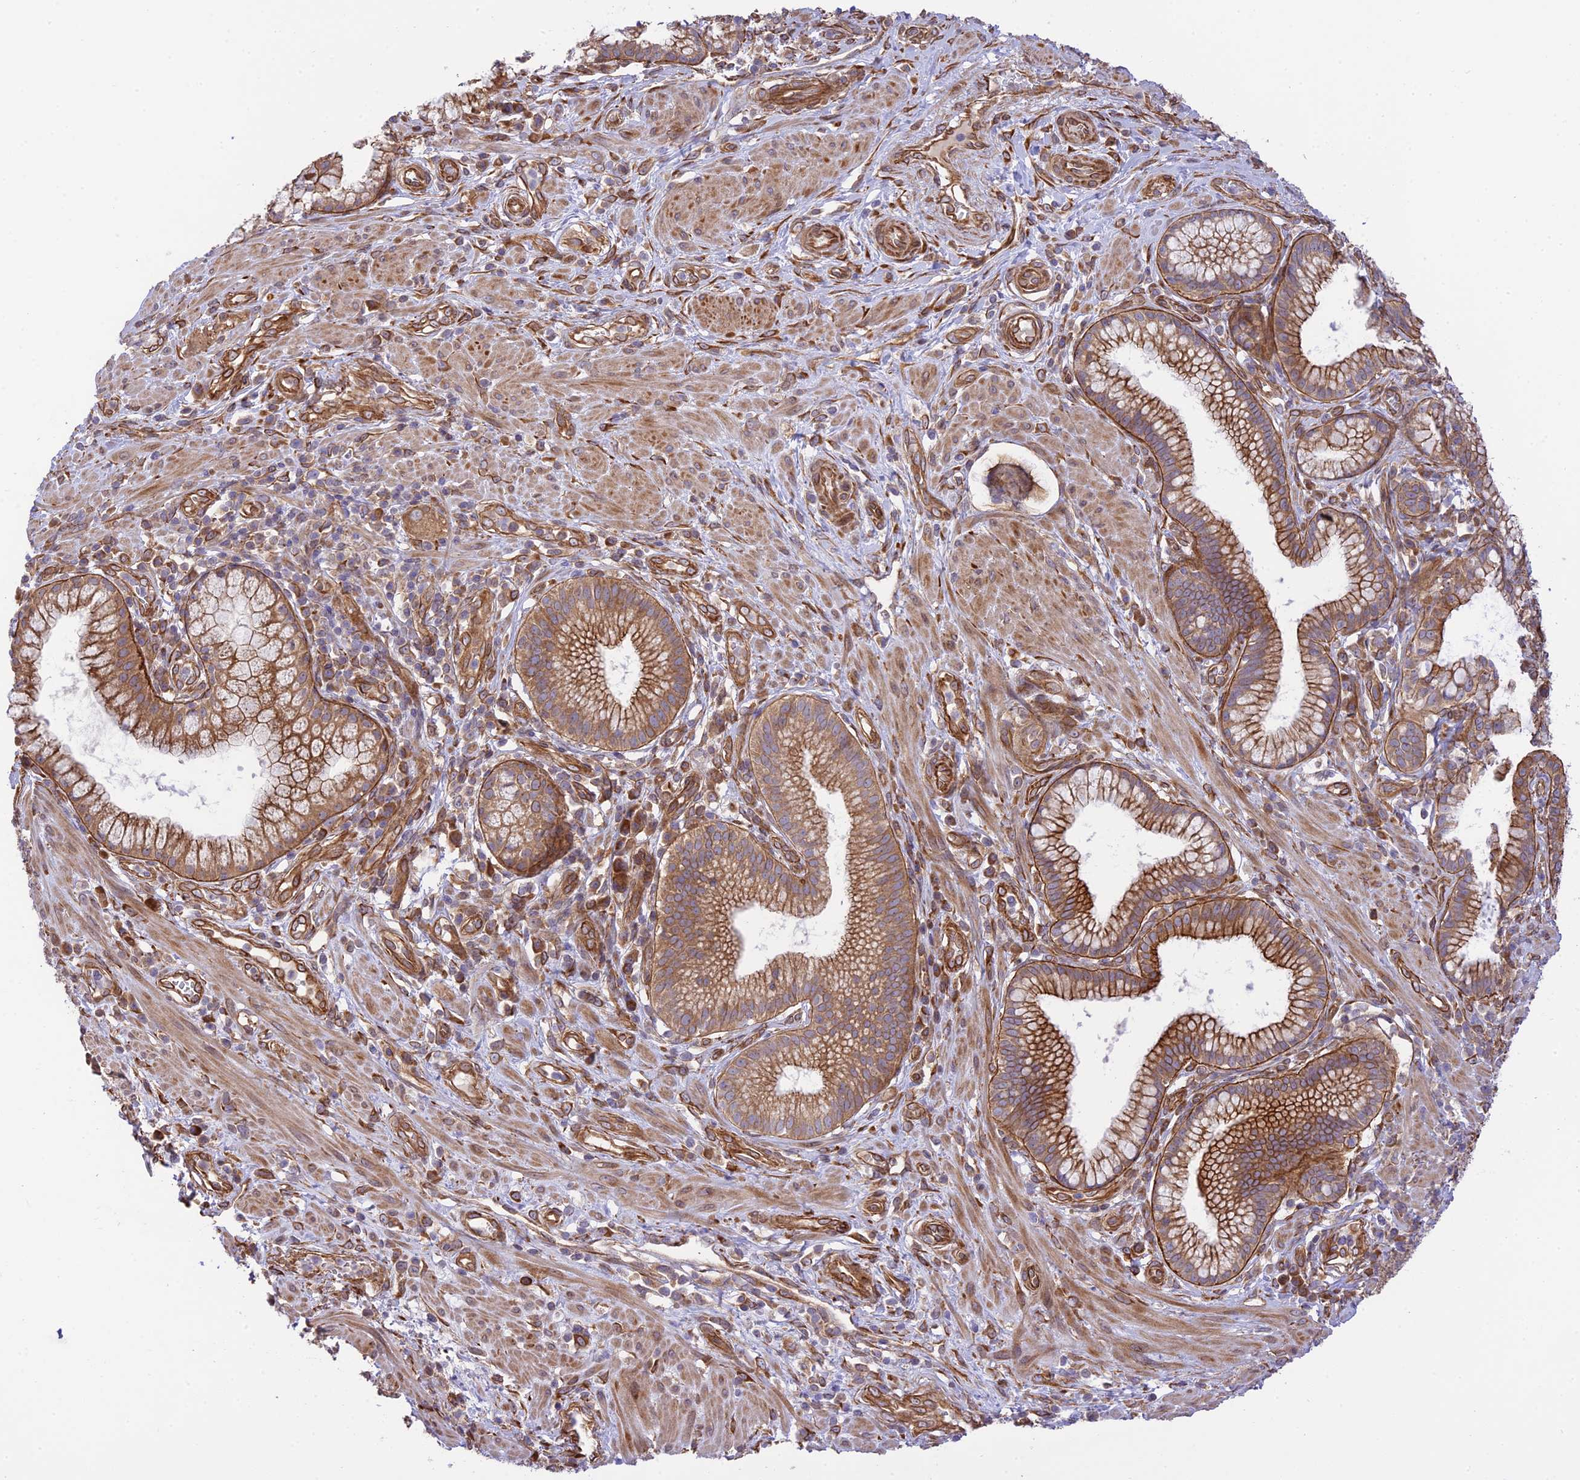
{"staining": {"intensity": "strong", "quantity": ">75%", "location": "cytoplasmic/membranous"}, "tissue": "pancreatic cancer", "cell_type": "Tumor cells", "image_type": "cancer", "snomed": [{"axis": "morphology", "description": "Adenocarcinoma, NOS"}, {"axis": "topography", "description": "Pancreas"}], "caption": "A brown stain shows strong cytoplasmic/membranous expression of a protein in pancreatic adenocarcinoma tumor cells.", "gene": "EXOC3L4", "patient": {"sex": "male", "age": 72}}